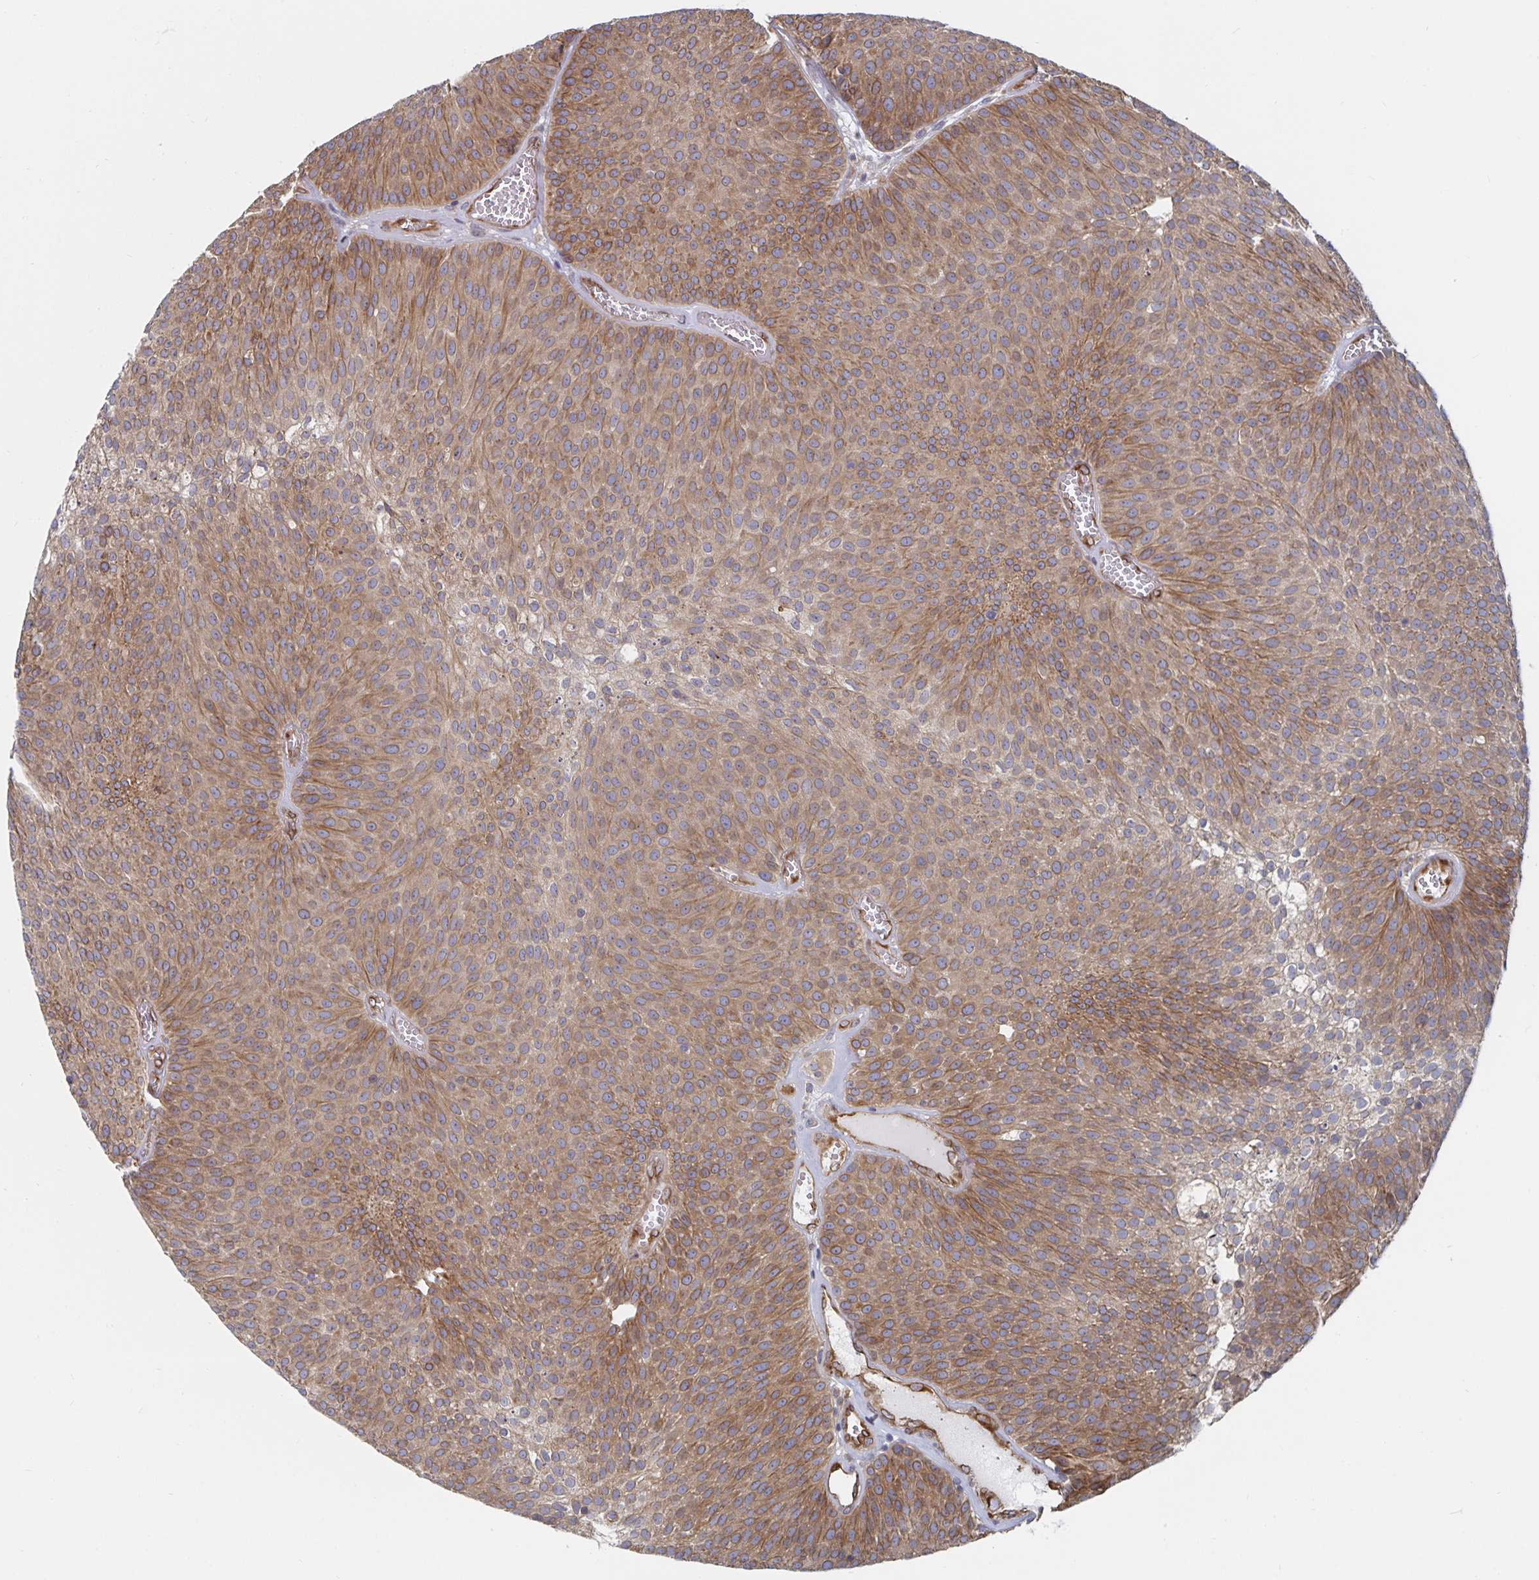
{"staining": {"intensity": "moderate", "quantity": ">75%", "location": "cytoplasmic/membranous"}, "tissue": "urothelial cancer", "cell_type": "Tumor cells", "image_type": "cancer", "snomed": [{"axis": "morphology", "description": "Urothelial carcinoma, Low grade"}, {"axis": "topography", "description": "Urinary bladder"}], "caption": "High-power microscopy captured an immunohistochemistry image of low-grade urothelial carcinoma, revealing moderate cytoplasmic/membranous staining in approximately >75% of tumor cells. (IHC, brightfield microscopy, high magnification).", "gene": "BCAP29", "patient": {"sex": "female", "age": 79}}